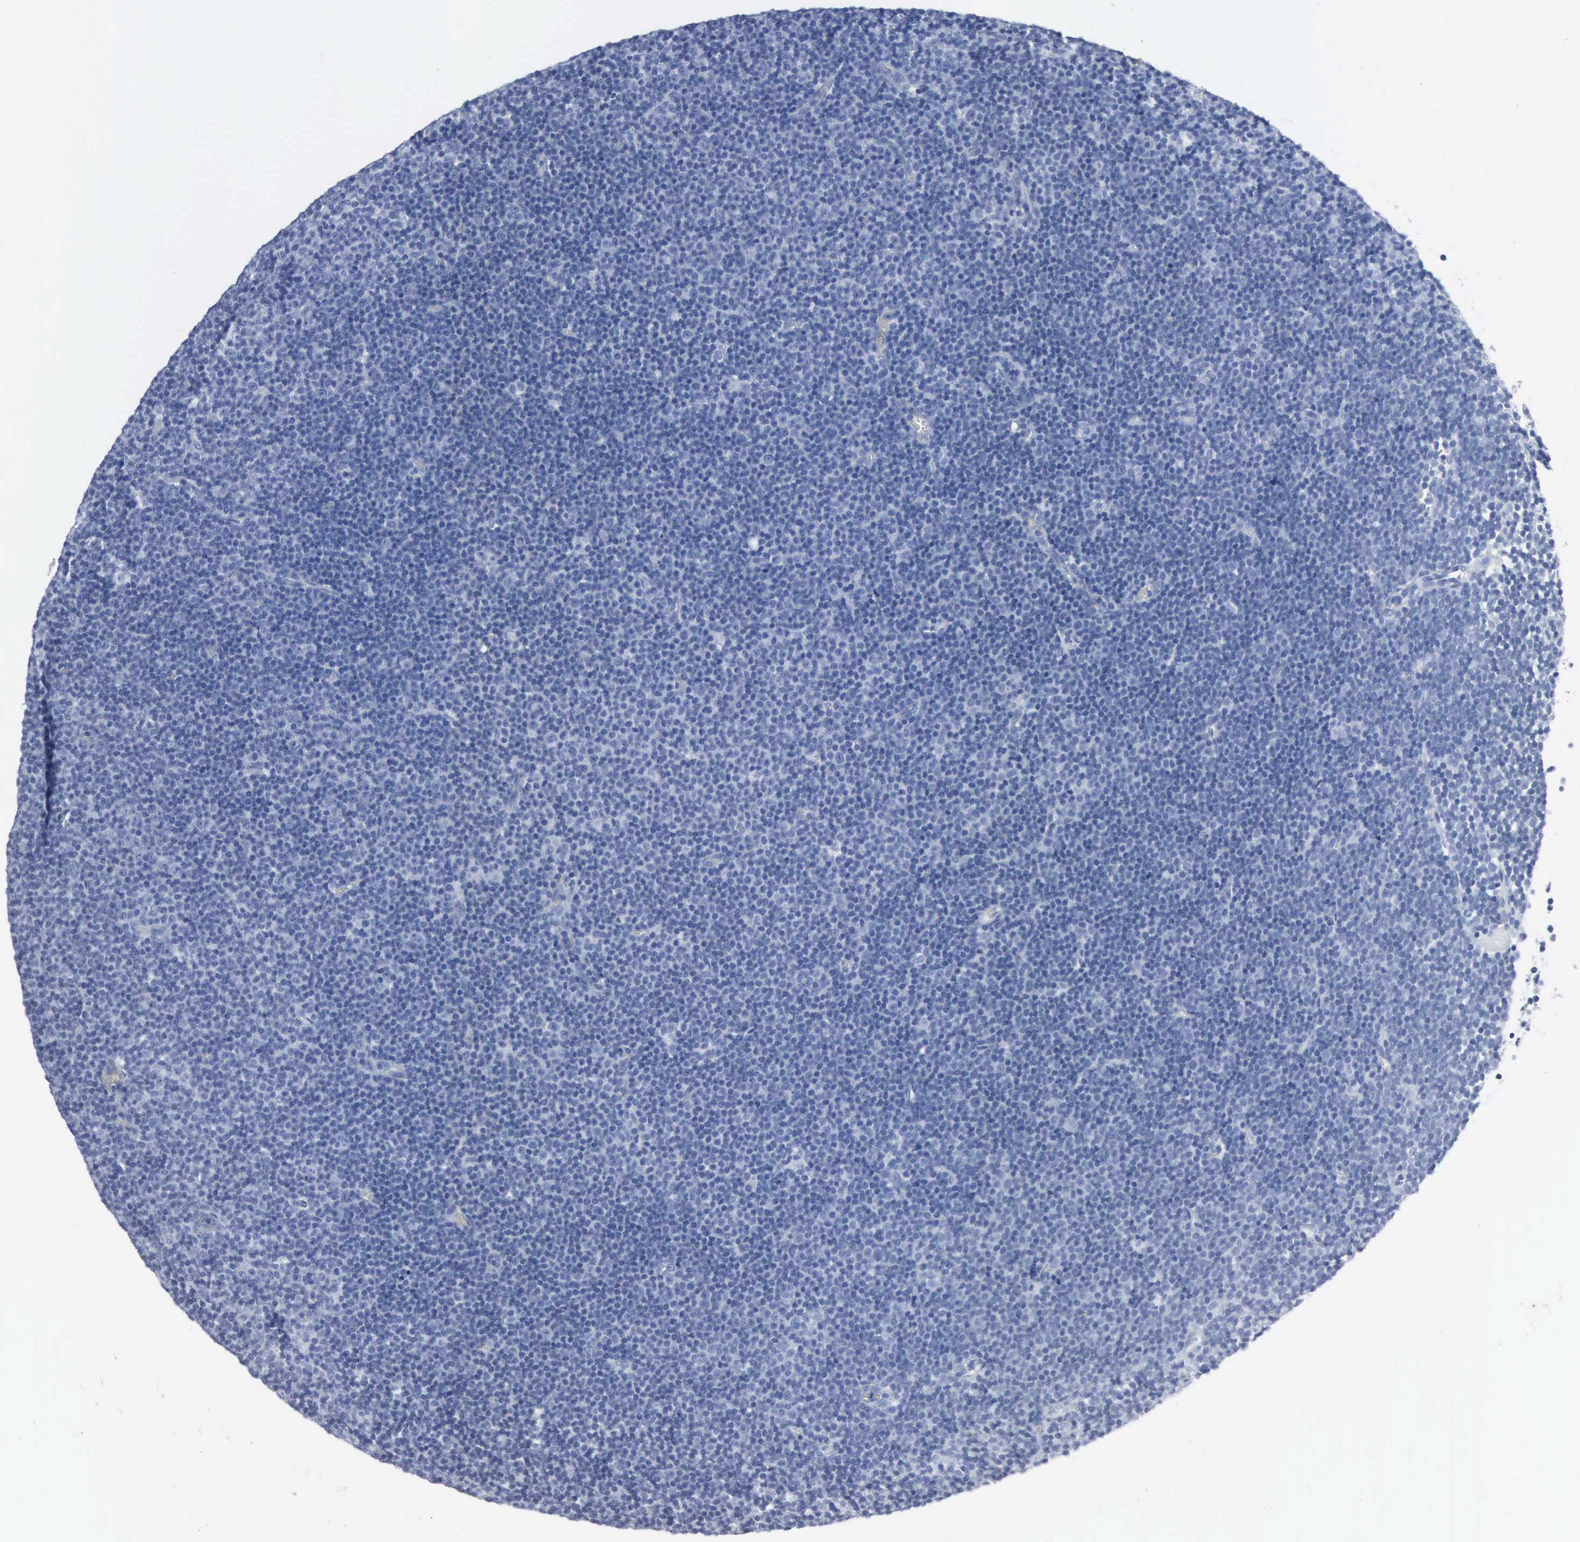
{"staining": {"intensity": "negative", "quantity": "none", "location": "none"}, "tissue": "lymphoma", "cell_type": "Tumor cells", "image_type": "cancer", "snomed": [{"axis": "morphology", "description": "Malignant lymphoma, non-Hodgkin's type, Low grade"}, {"axis": "topography", "description": "Lymph node"}], "caption": "Immunohistochemical staining of human lymphoma reveals no significant expression in tumor cells.", "gene": "DMD", "patient": {"sex": "male", "age": 57}}